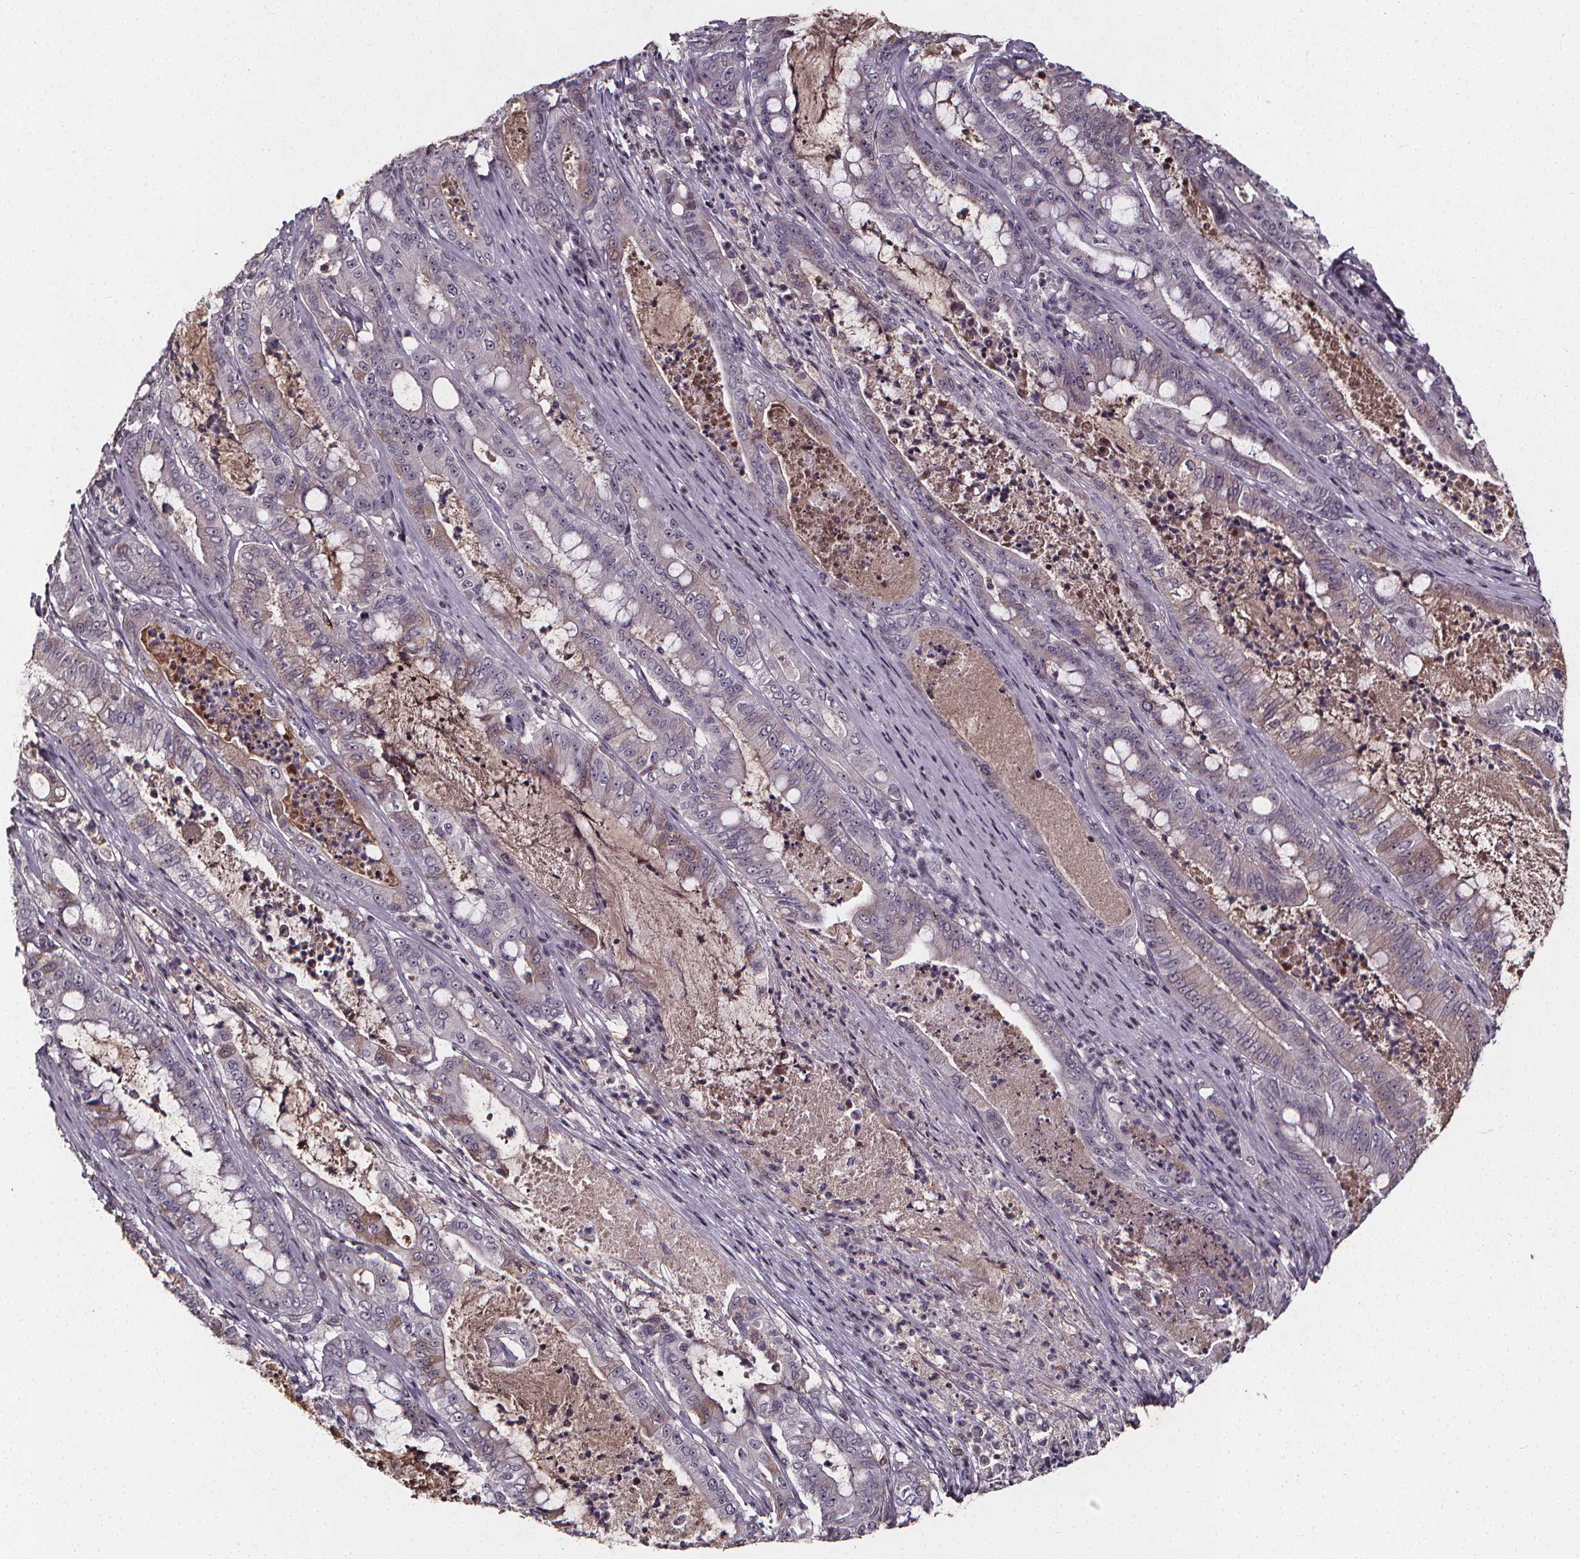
{"staining": {"intensity": "weak", "quantity": "<25%", "location": "cytoplasmic/membranous"}, "tissue": "pancreatic cancer", "cell_type": "Tumor cells", "image_type": "cancer", "snomed": [{"axis": "morphology", "description": "Adenocarcinoma, NOS"}, {"axis": "topography", "description": "Pancreas"}], "caption": "This is an IHC micrograph of pancreatic cancer (adenocarcinoma). There is no staining in tumor cells.", "gene": "SPAG8", "patient": {"sex": "male", "age": 71}}